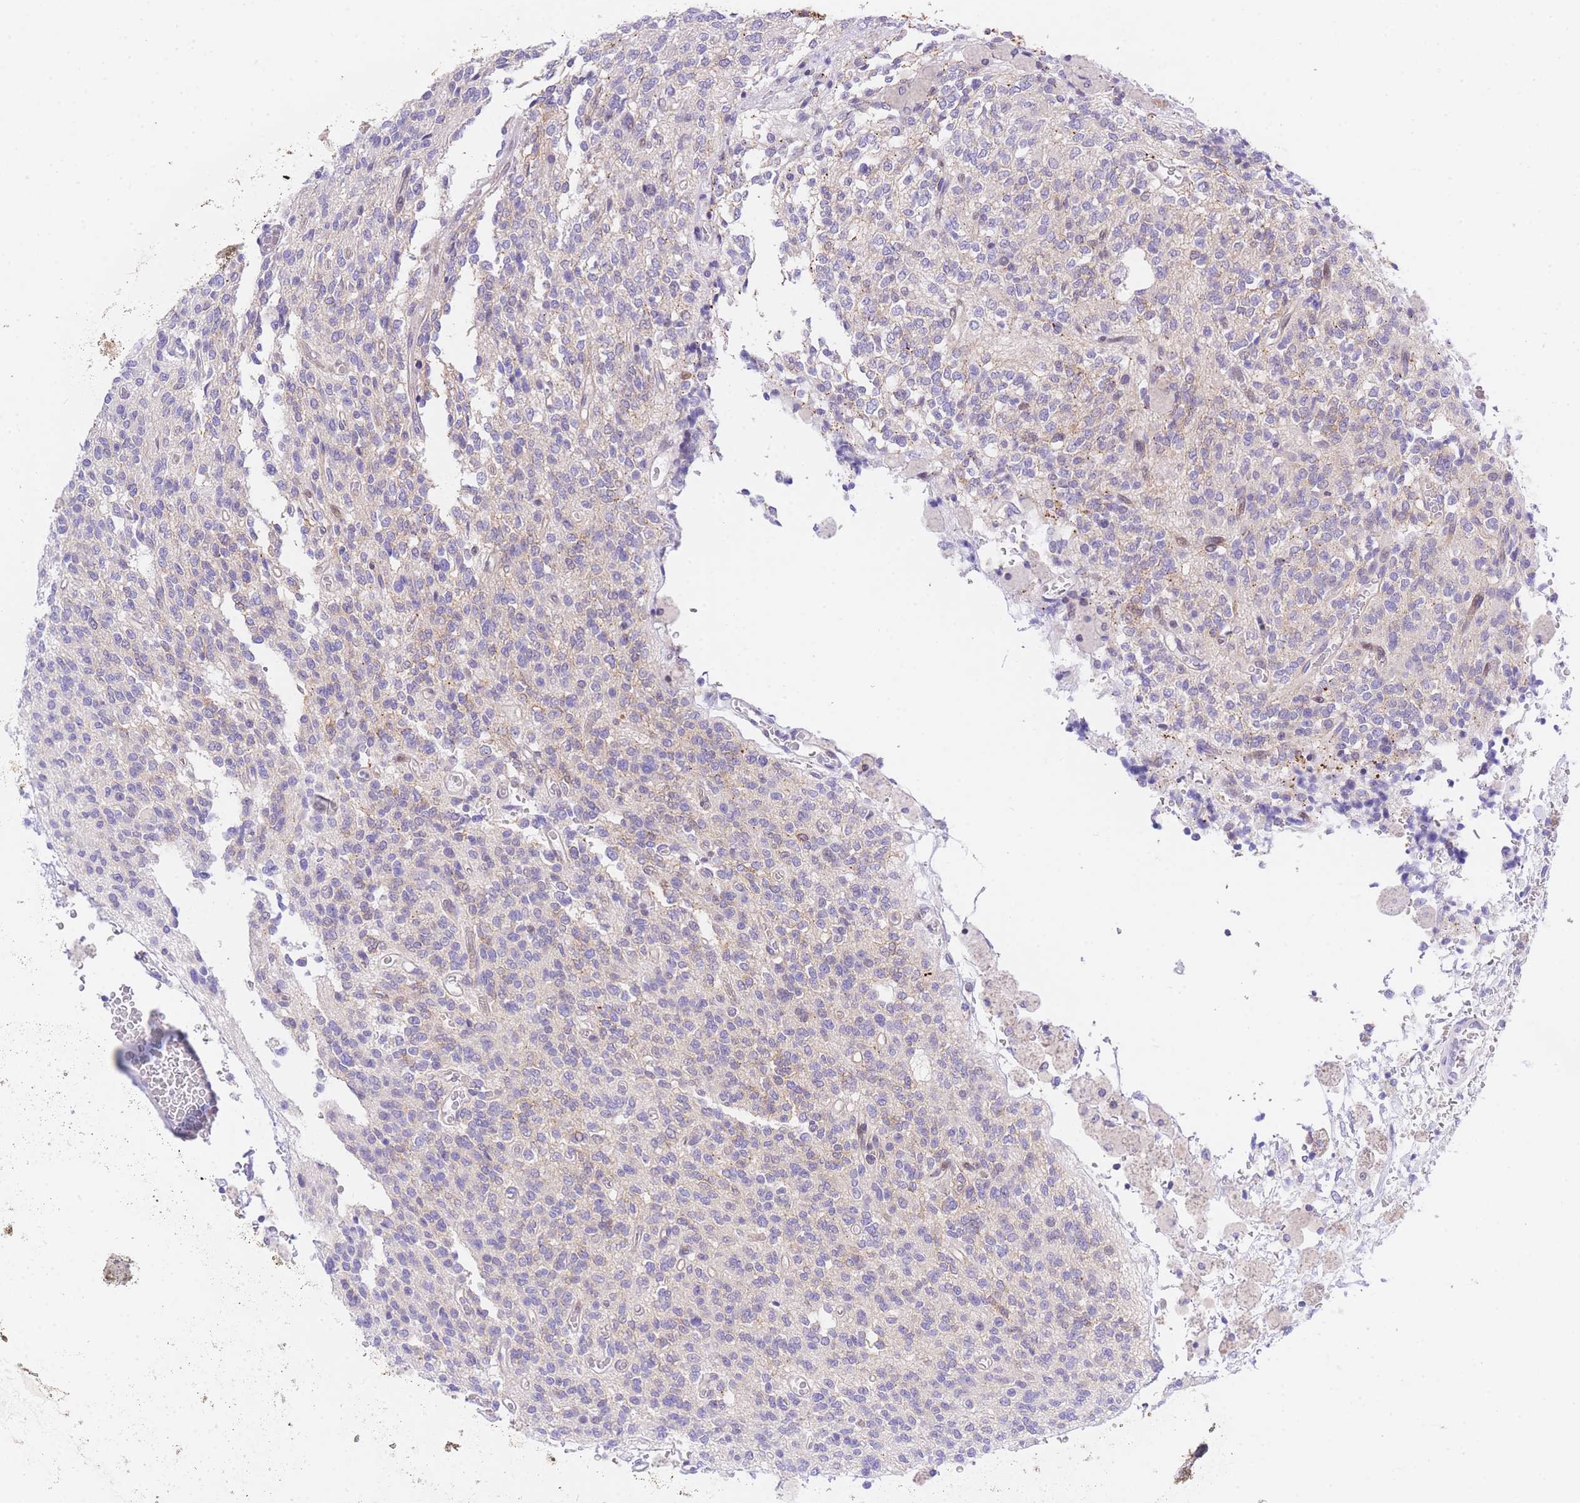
{"staining": {"intensity": "negative", "quantity": "none", "location": "none"}, "tissue": "glioma", "cell_type": "Tumor cells", "image_type": "cancer", "snomed": [{"axis": "morphology", "description": "Glioma, malignant, High grade"}, {"axis": "topography", "description": "Brain"}], "caption": "A photomicrograph of glioma stained for a protein shows no brown staining in tumor cells.", "gene": "TIFAB", "patient": {"sex": "male", "age": 34}}